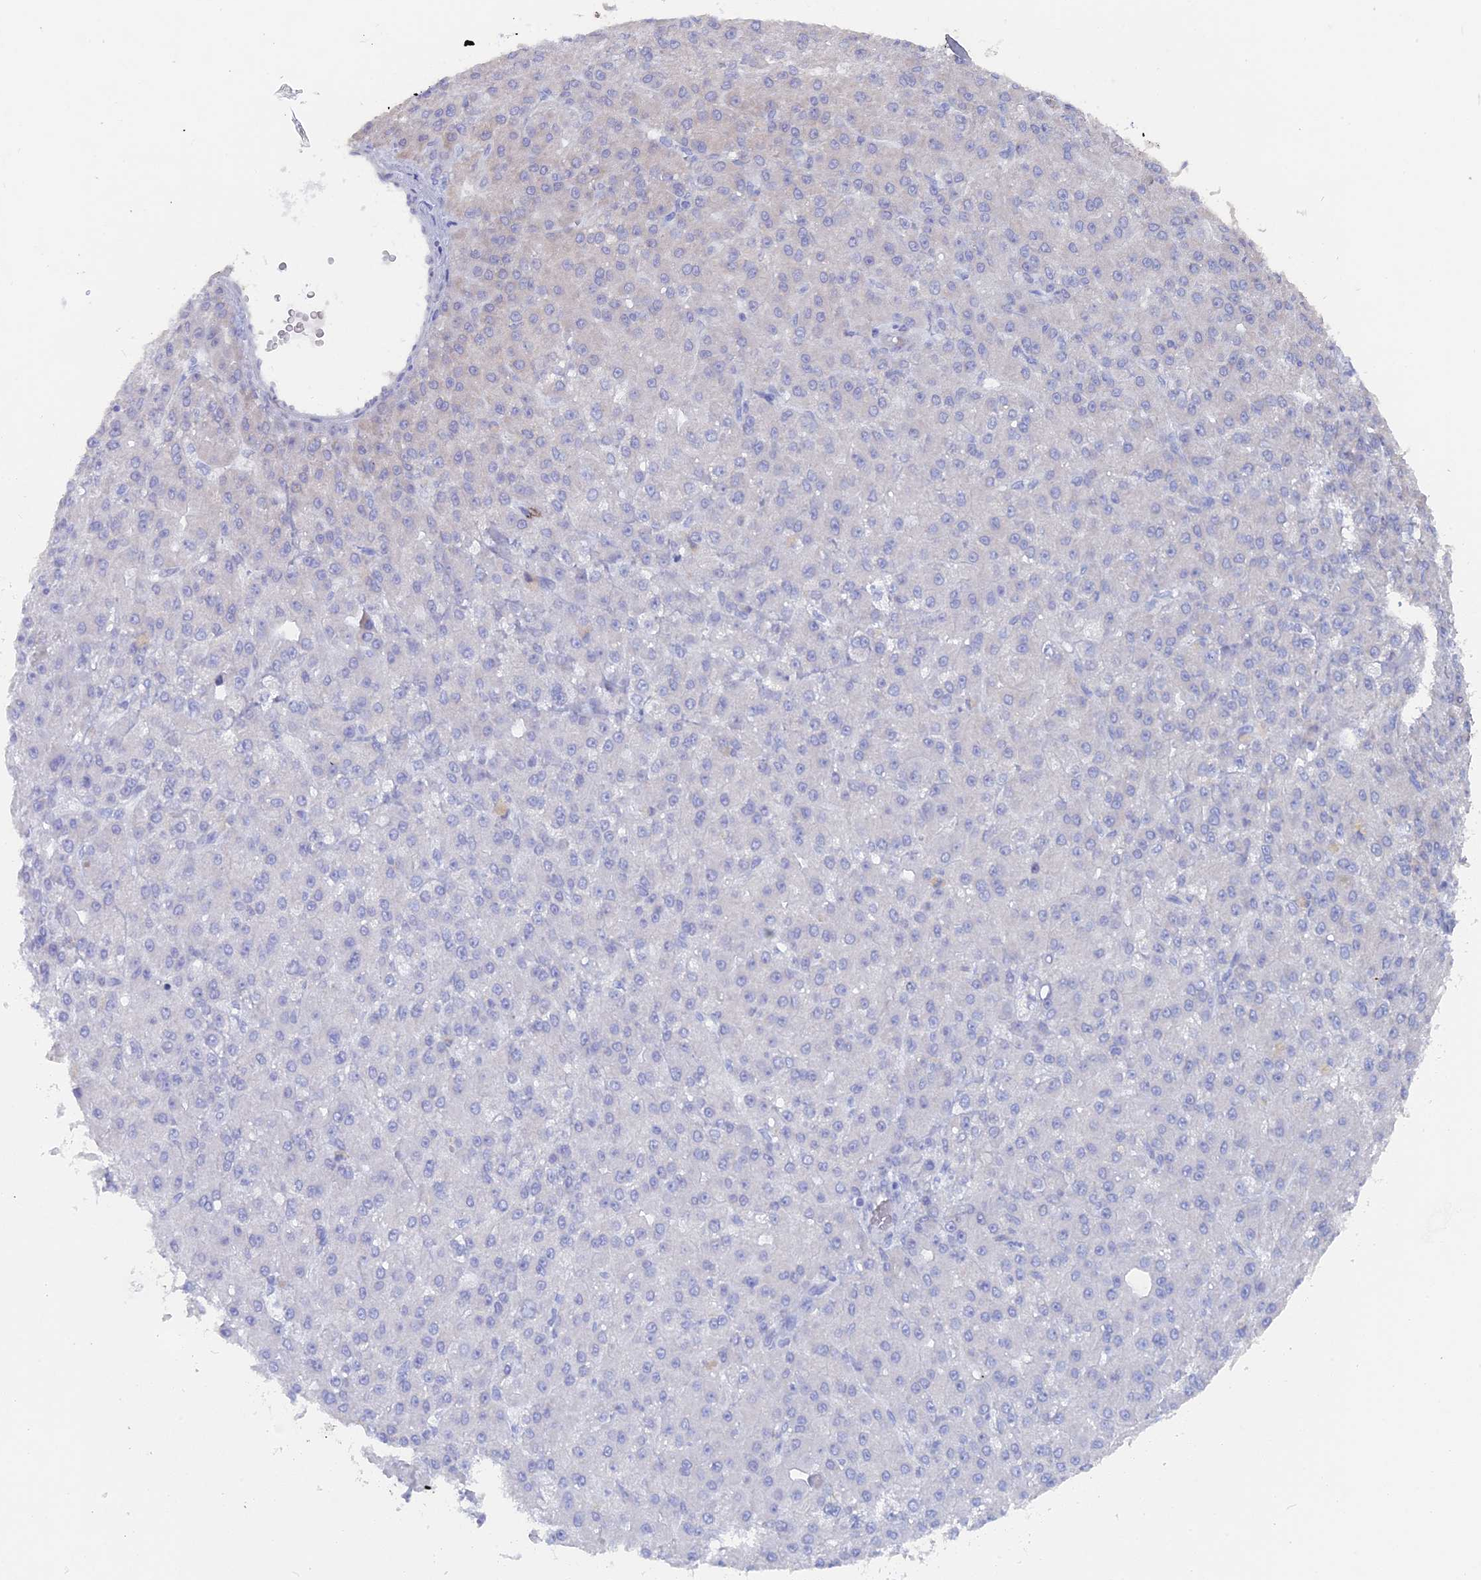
{"staining": {"intensity": "negative", "quantity": "none", "location": "none"}, "tissue": "liver cancer", "cell_type": "Tumor cells", "image_type": "cancer", "snomed": [{"axis": "morphology", "description": "Carcinoma, Hepatocellular, NOS"}, {"axis": "topography", "description": "Liver"}], "caption": "The micrograph shows no significant staining in tumor cells of hepatocellular carcinoma (liver). (Brightfield microscopy of DAB immunohistochemistry (IHC) at high magnification).", "gene": "DACT3", "patient": {"sex": "male", "age": 67}}